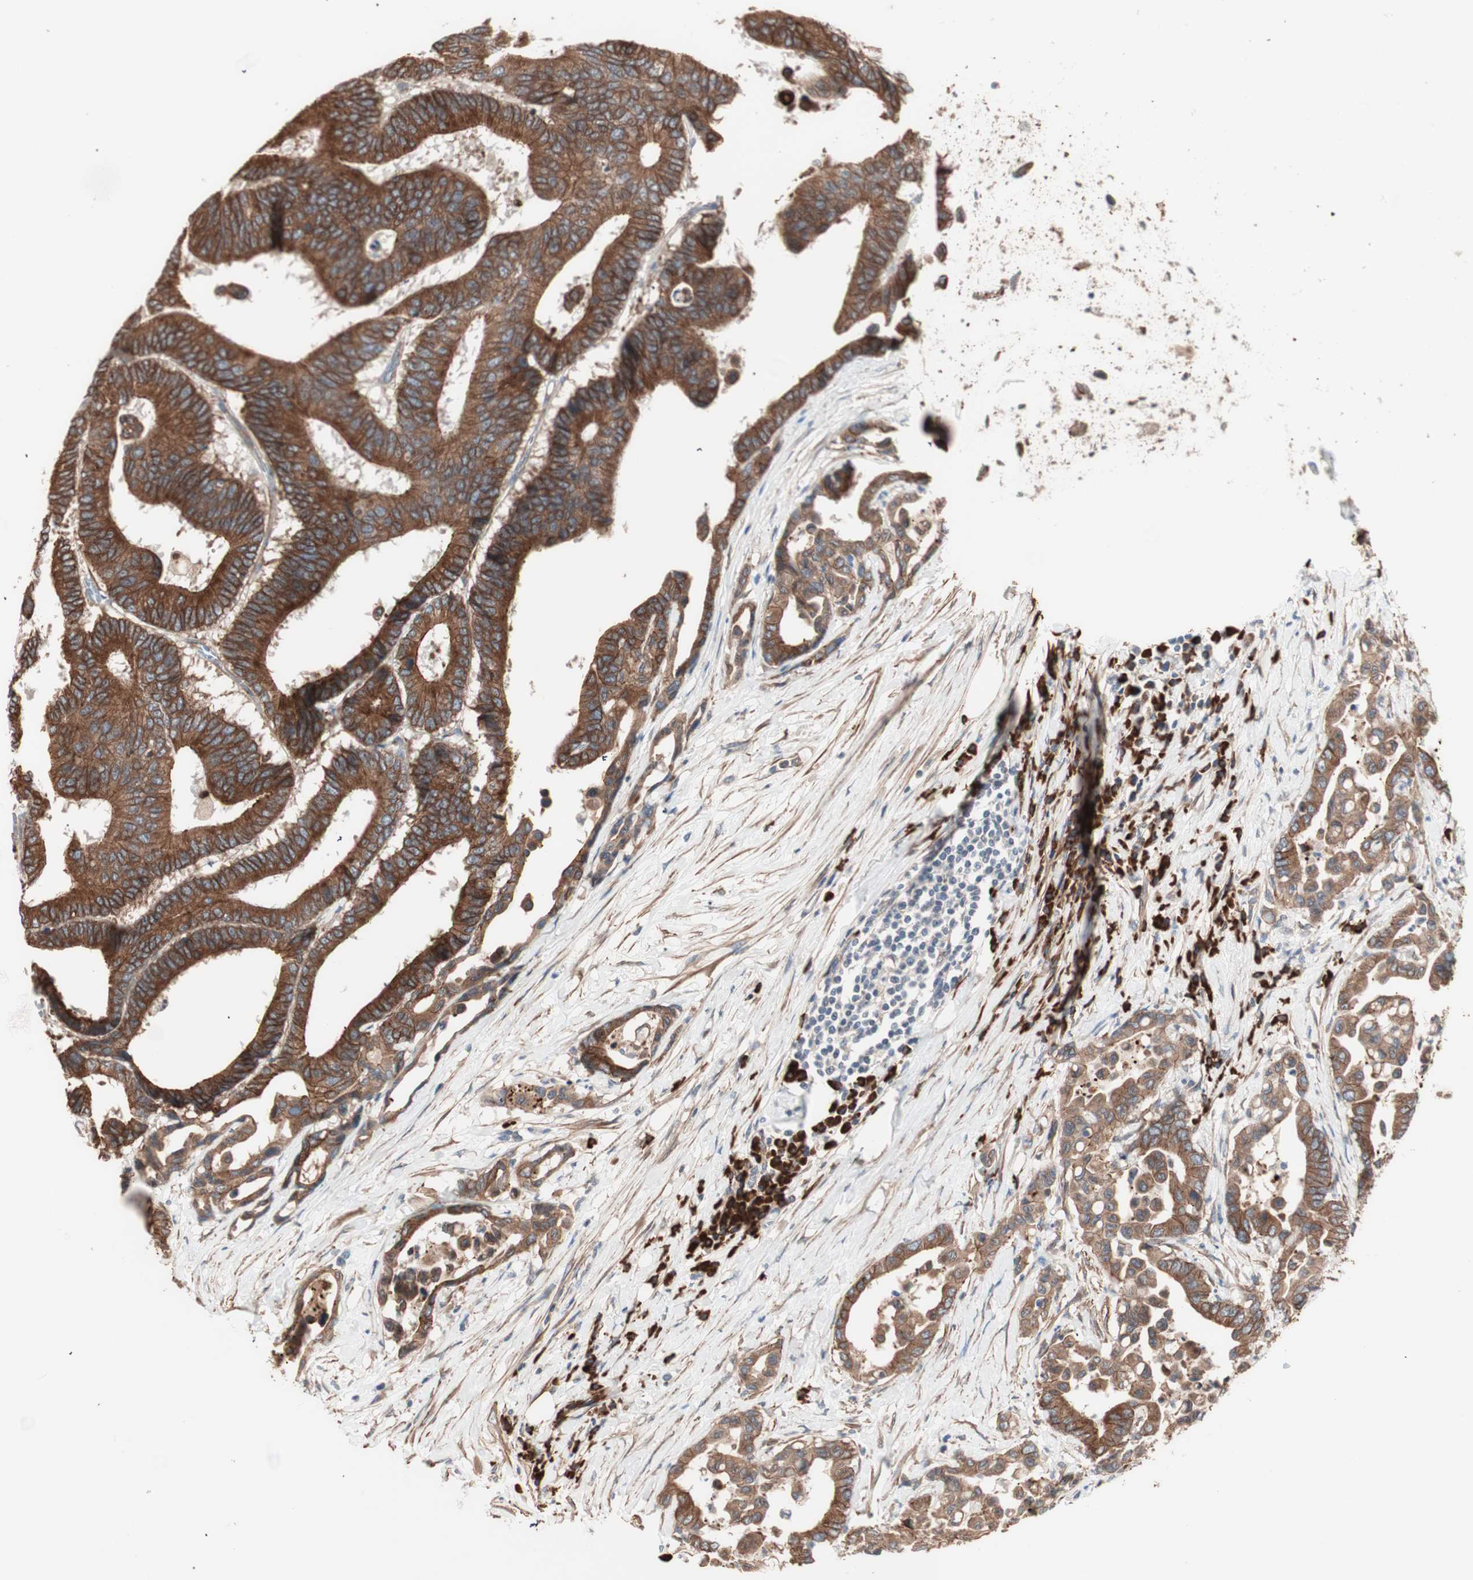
{"staining": {"intensity": "strong", "quantity": ">75%", "location": "cytoplasmic/membranous"}, "tissue": "colorectal cancer", "cell_type": "Tumor cells", "image_type": "cancer", "snomed": [{"axis": "morphology", "description": "Normal tissue, NOS"}, {"axis": "morphology", "description": "Adenocarcinoma, NOS"}, {"axis": "topography", "description": "Colon"}], "caption": "IHC (DAB) staining of colorectal adenocarcinoma reveals strong cytoplasmic/membranous protein staining in approximately >75% of tumor cells.", "gene": "ALG5", "patient": {"sex": "male", "age": 82}}